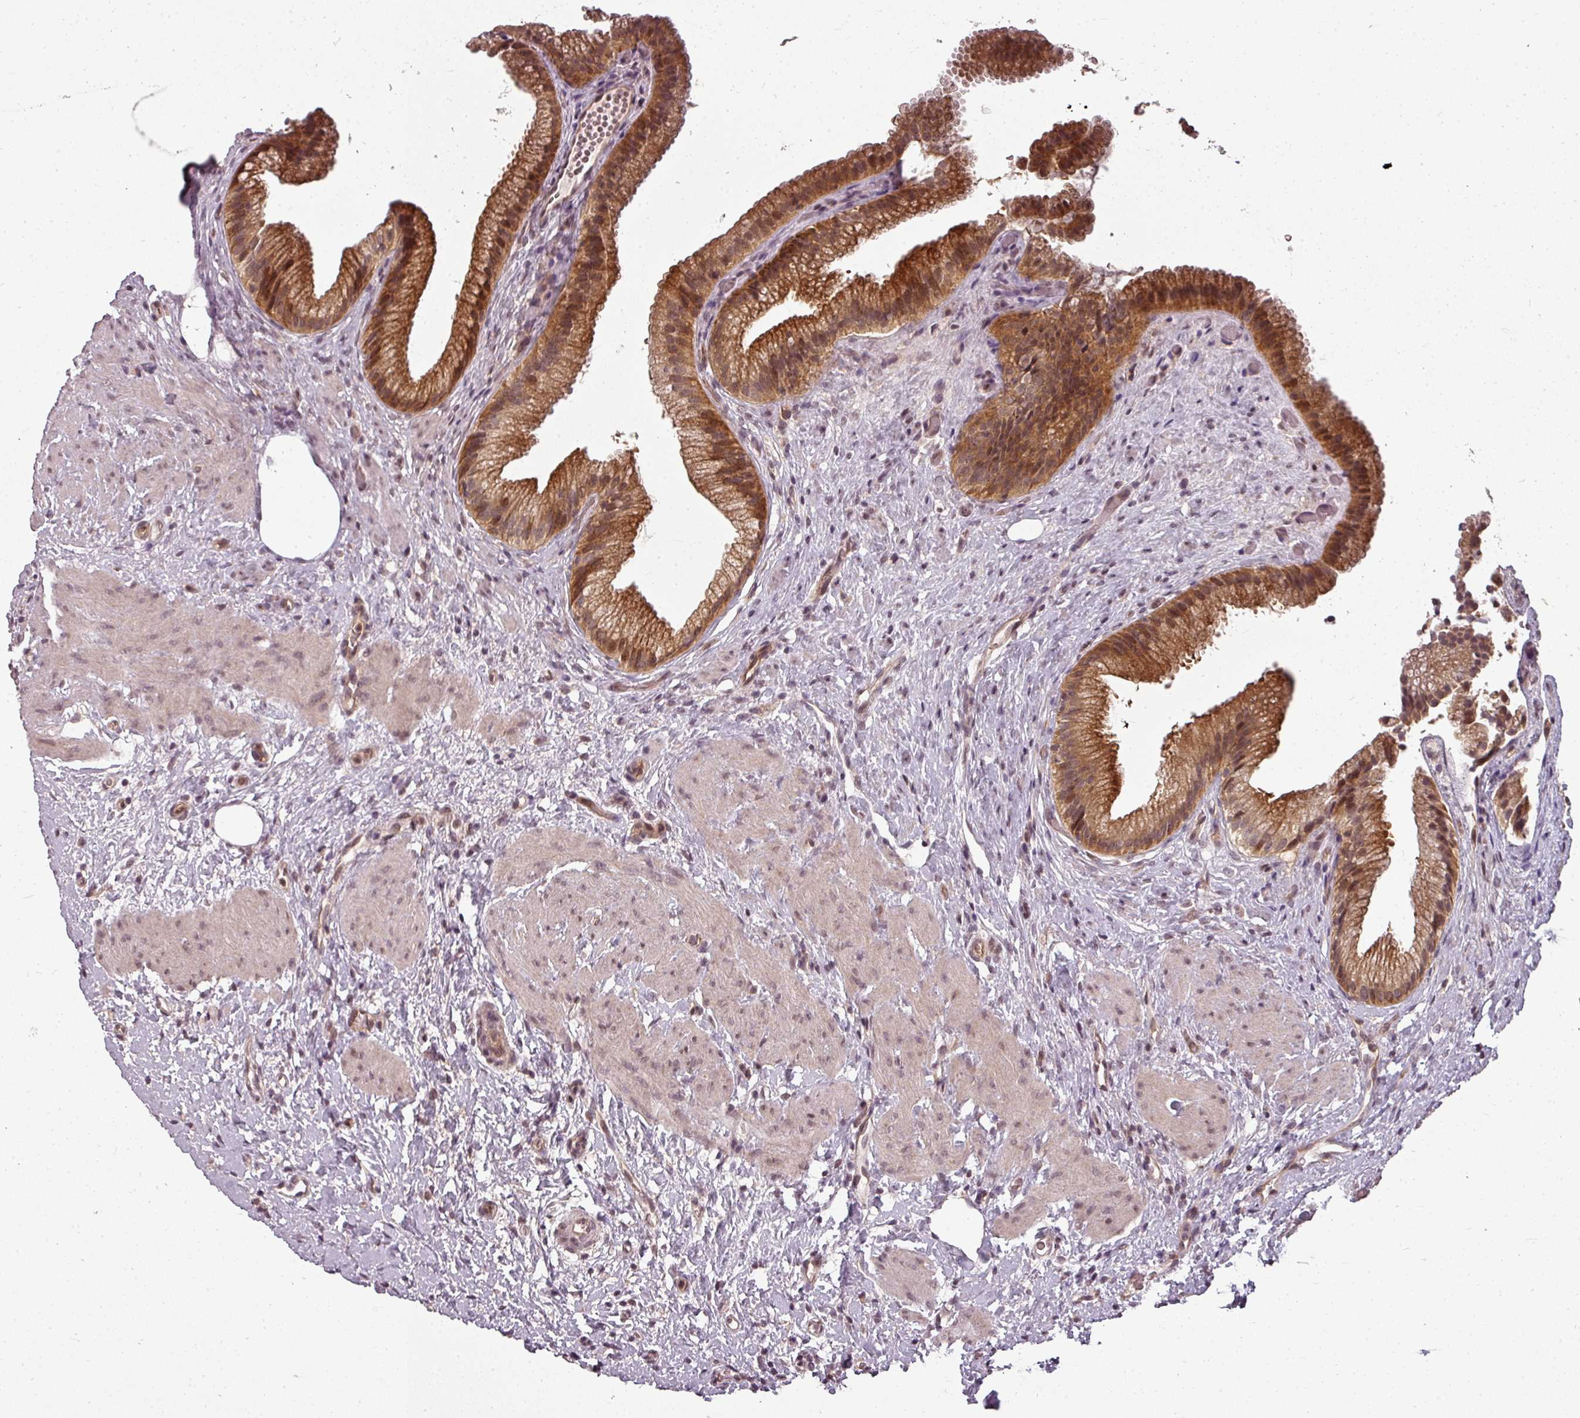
{"staining": {"intensity": "strong", "quantity": ">75%", "location": "cytoplasmic/membranous,nuclear"}, "tissue": "gallbladder", "cell_type": "Glandular cells", "image_type": "normal", "snomed": [{"axis": "morphology", "description": "Normal tissue, NOS"}, {"axis": "topography", "description": "Gallbladder"}], "caption": "Immunohistochemical staining of benign gallbladder displays >75% levels of strong cytoplasmic/membranous,nuclear protein positivity in about >75% of glandular cells.", "gene": "CLIC1", "patient": {"sex": "female", "age": 64}}